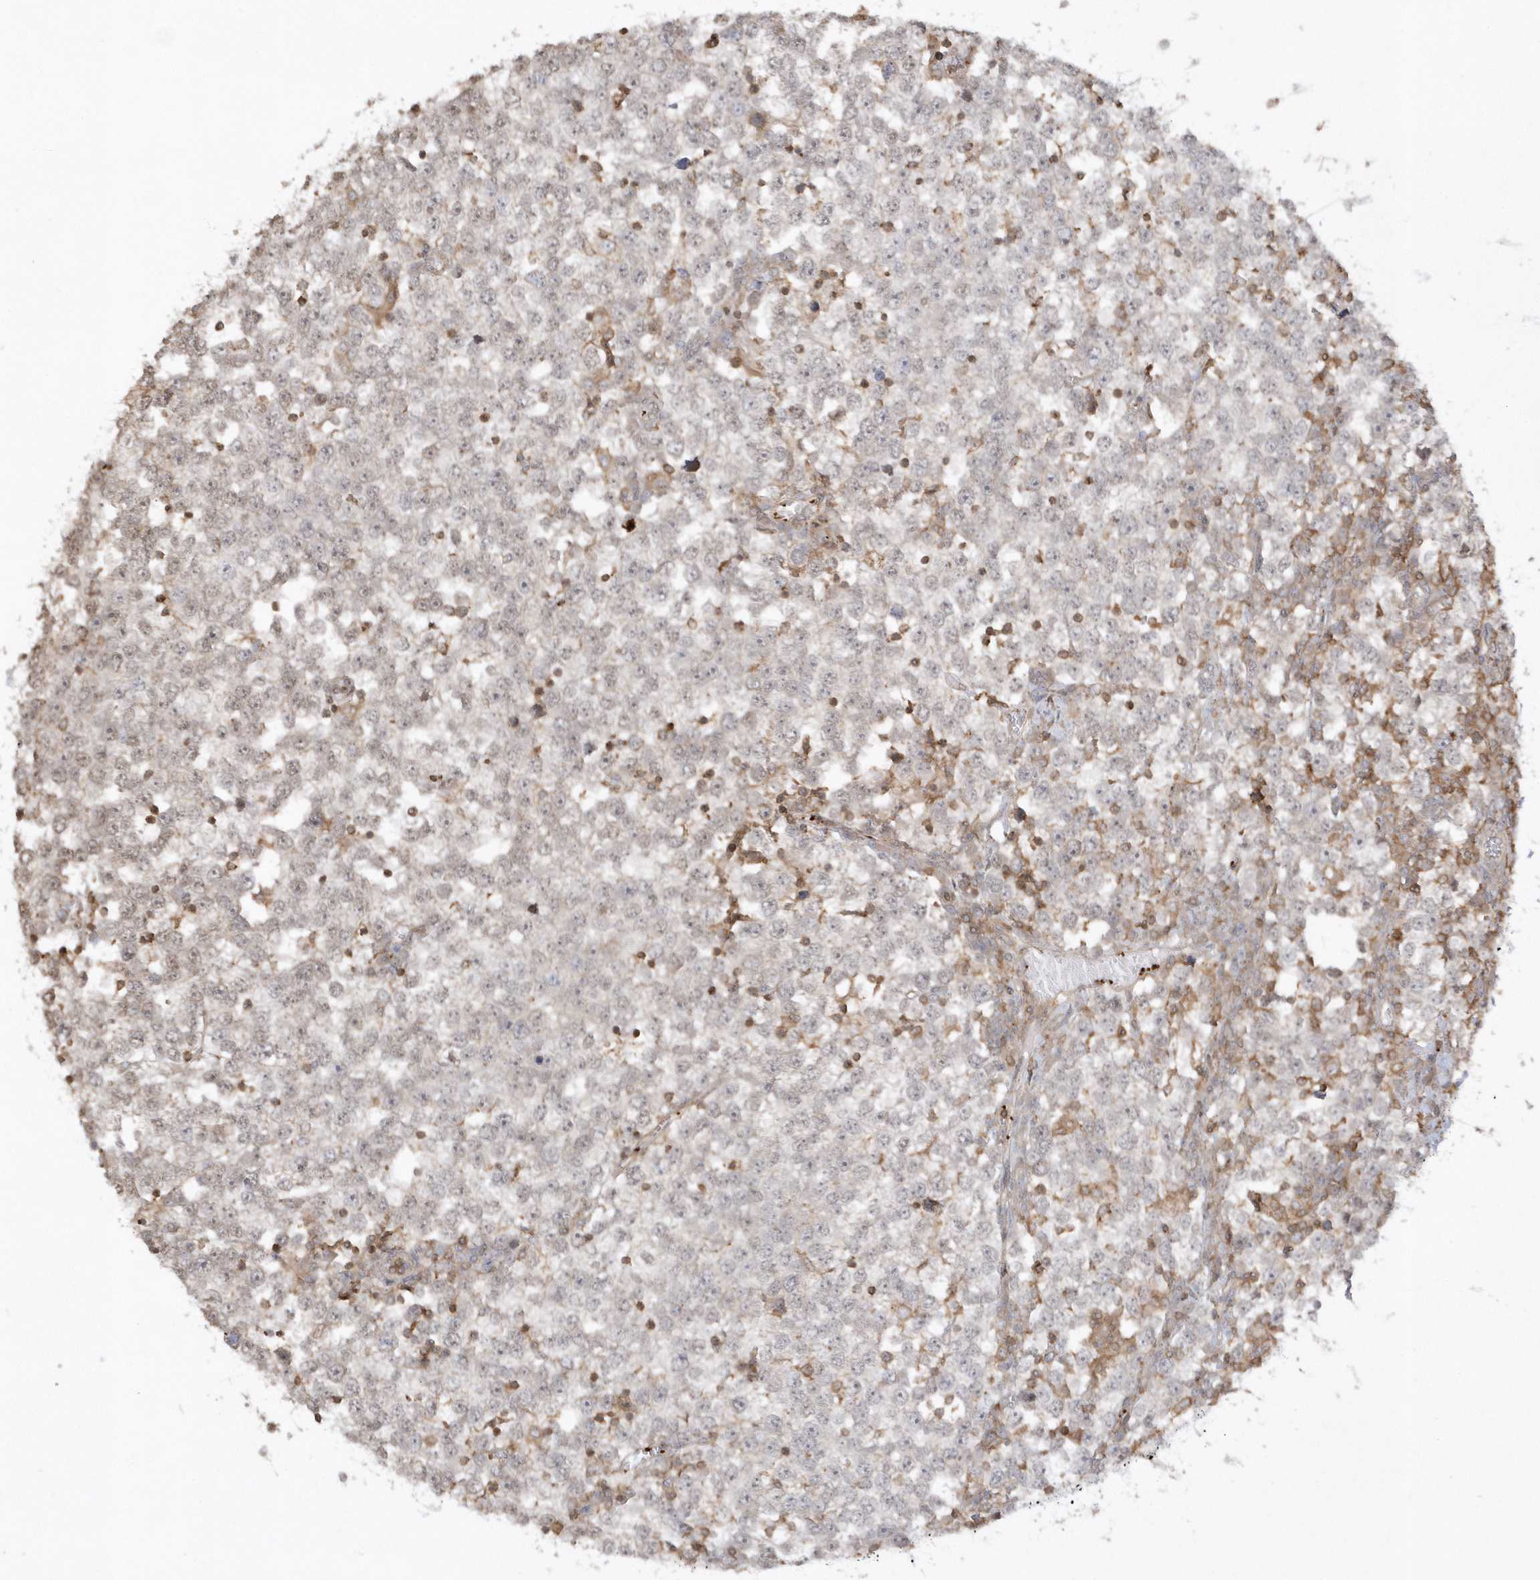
{"staining": {"intensity": "negative", "quantity": "none", "location": "none"}, "tissue": "testis cancer", "cell_type": "Tumor cells", "image_type": "cancer", "snomed": [{"axis": "morphology", "description": "Seminoma, NOS"}, {"axis": "topography", "description": "Testis"}], "caption": "Testis cancer (seminoma) stained for a protein using immunohistochemistry reveals no staining tumor cells.", "gene": "BSN", "patient": {"sex": "male", "age": 65}}